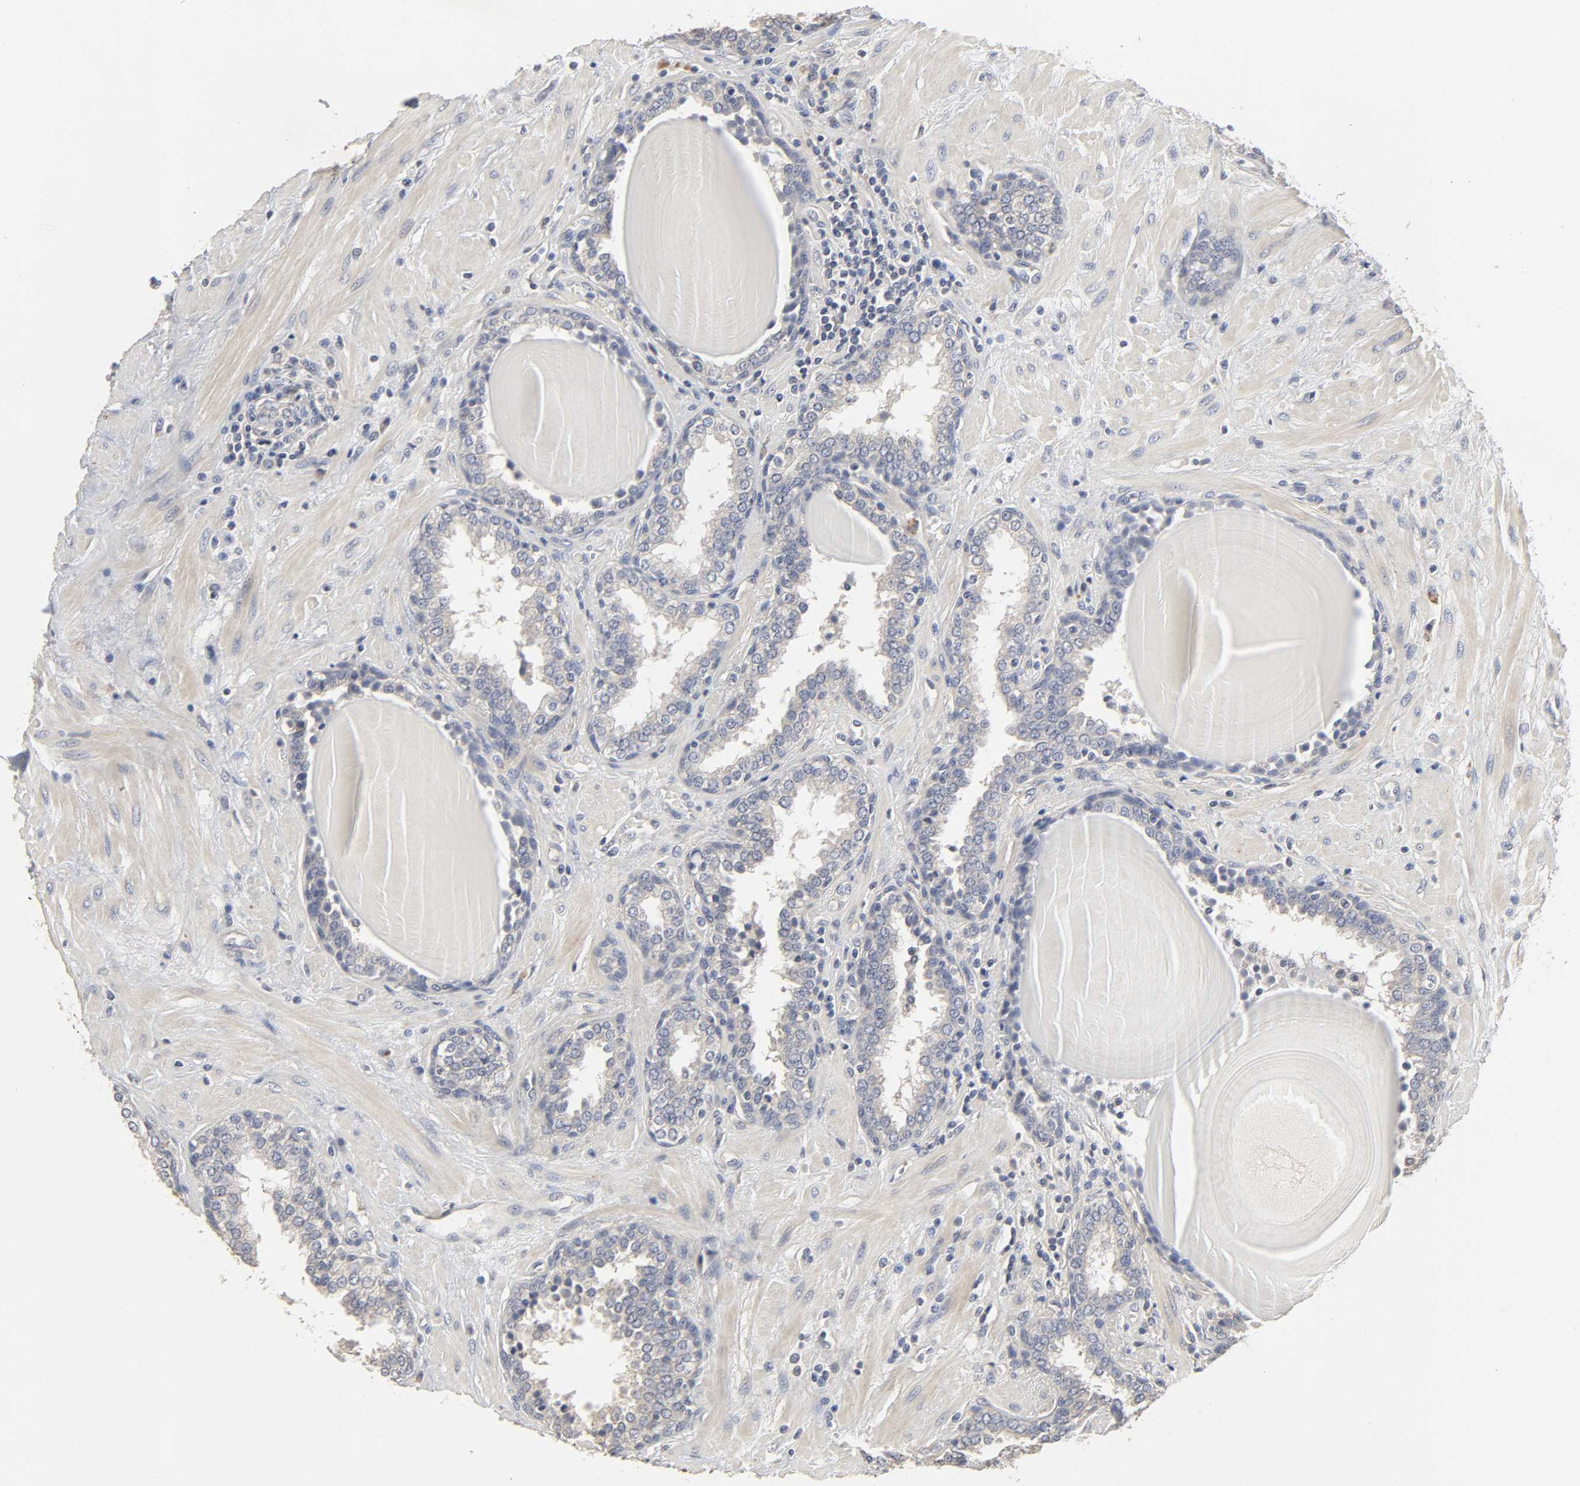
{"staining": {"intensity": "negative", "quantity": "none", "location": "none"}, "tissue": "prostate", "cell_type": "Glandular cells", "image_type": "normal", "snomed": [{"axis": "morphology", "description": "Normal tissue, NOS"}, {"axis": "topography", "description": "Prostate"}], "caption": "High power microscopy photomicrograph of an IHC image of unremarkable prostate, revealing no significant expression in glandular cells.", "gene": "SLC10A2", "patient": {"sex": "male", "age": 51}}